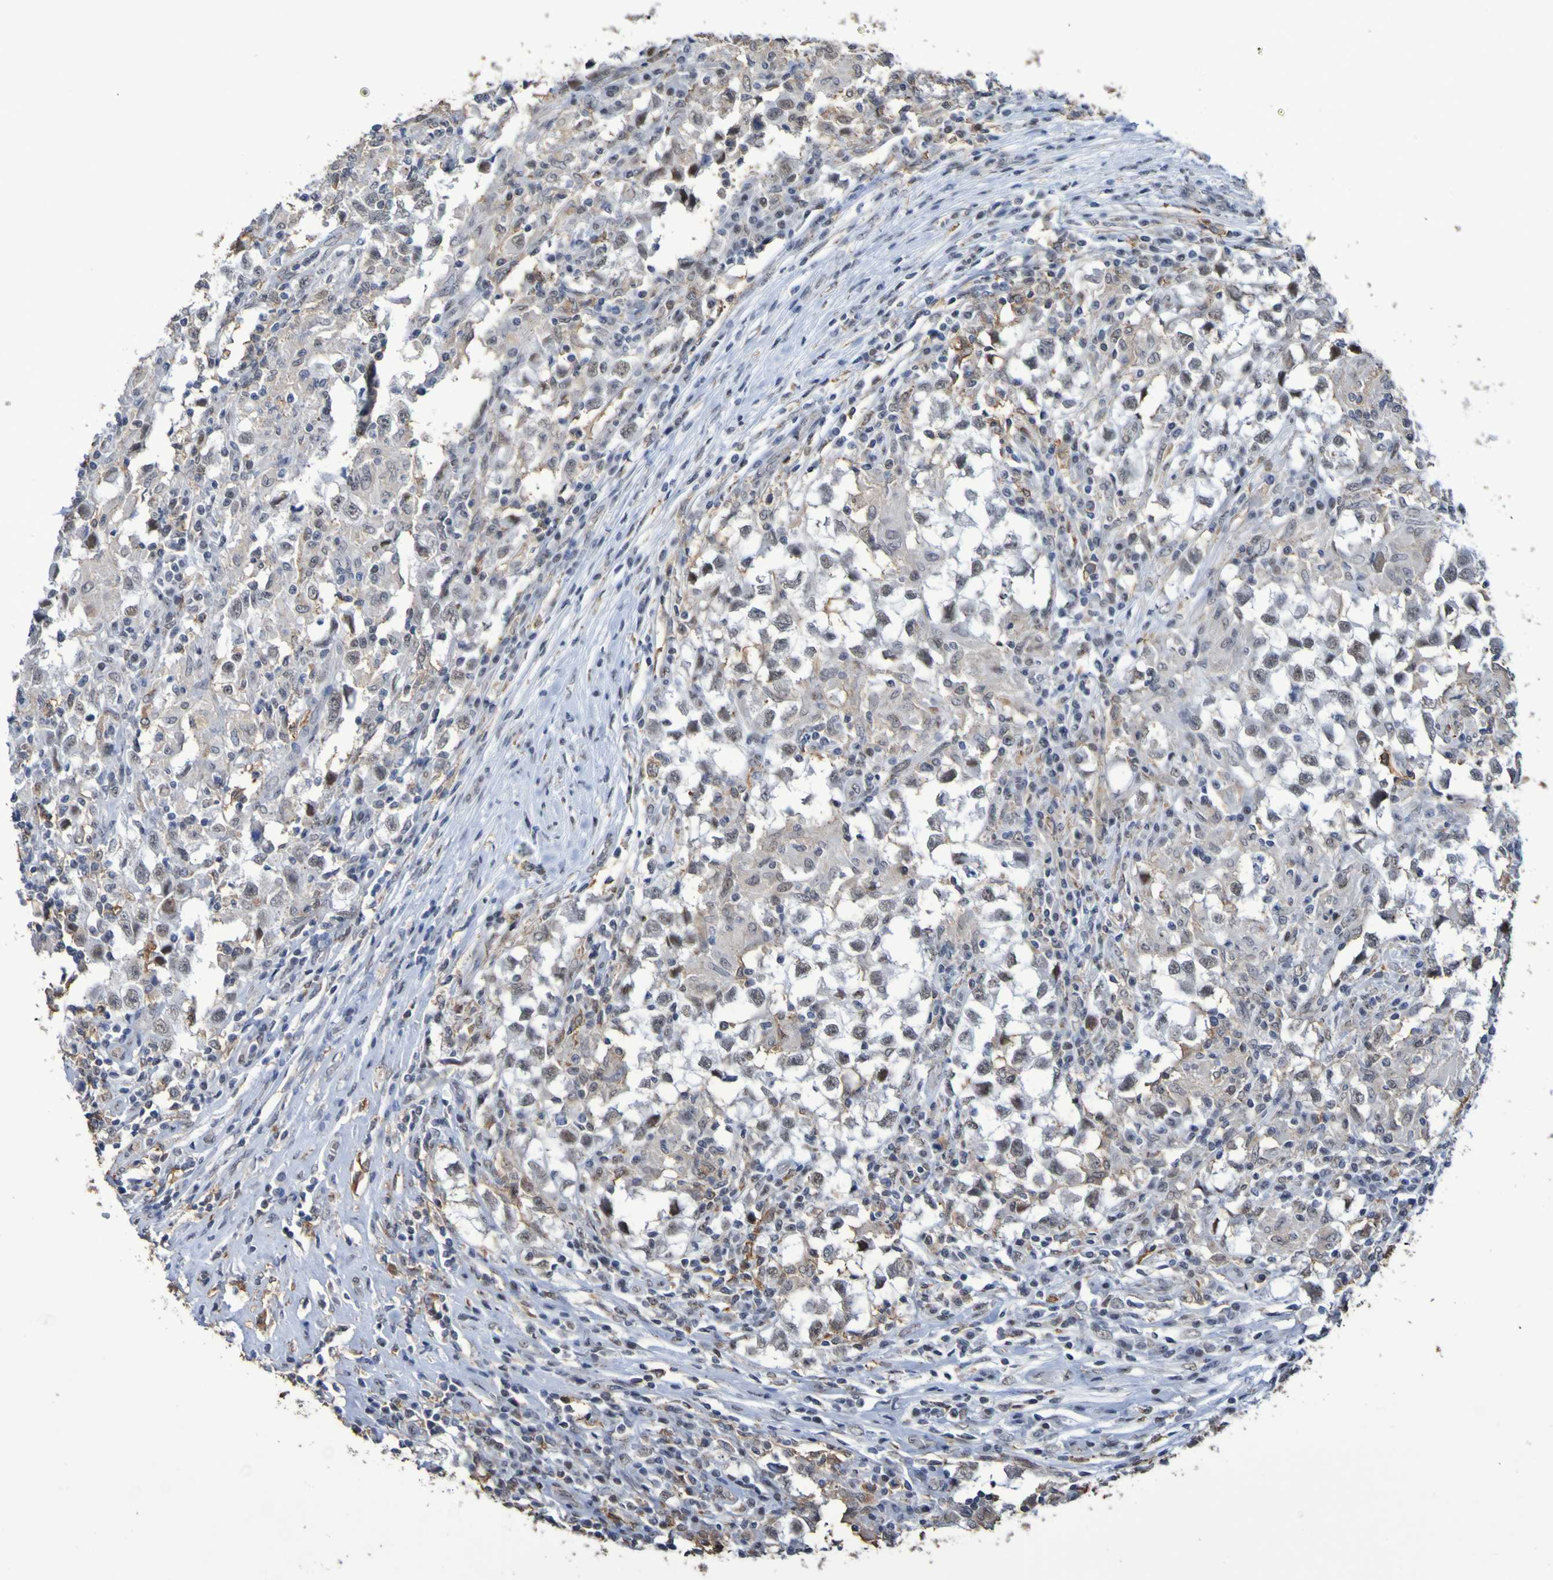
{"staining": {"intensity": "weak", "quantity": ">75%", "location": "nuclear"}, "tissue": "testis cancer", "cell_type": "Tumor cells", "image_type": "cancer", "snomed": [{"axis": "morphology", "description": "Carcinoma, Embryonal, NOS"}, {"axis": "topography", "description": "Testis"}], "caption": "DAB immunohistochemical staining of testis embryonal carcinoma reveals weak nuclear protein positivity in about >75% of tumor cells.", "gene": "MRTFB", "patient": {"sex": "male", "age": 21}}